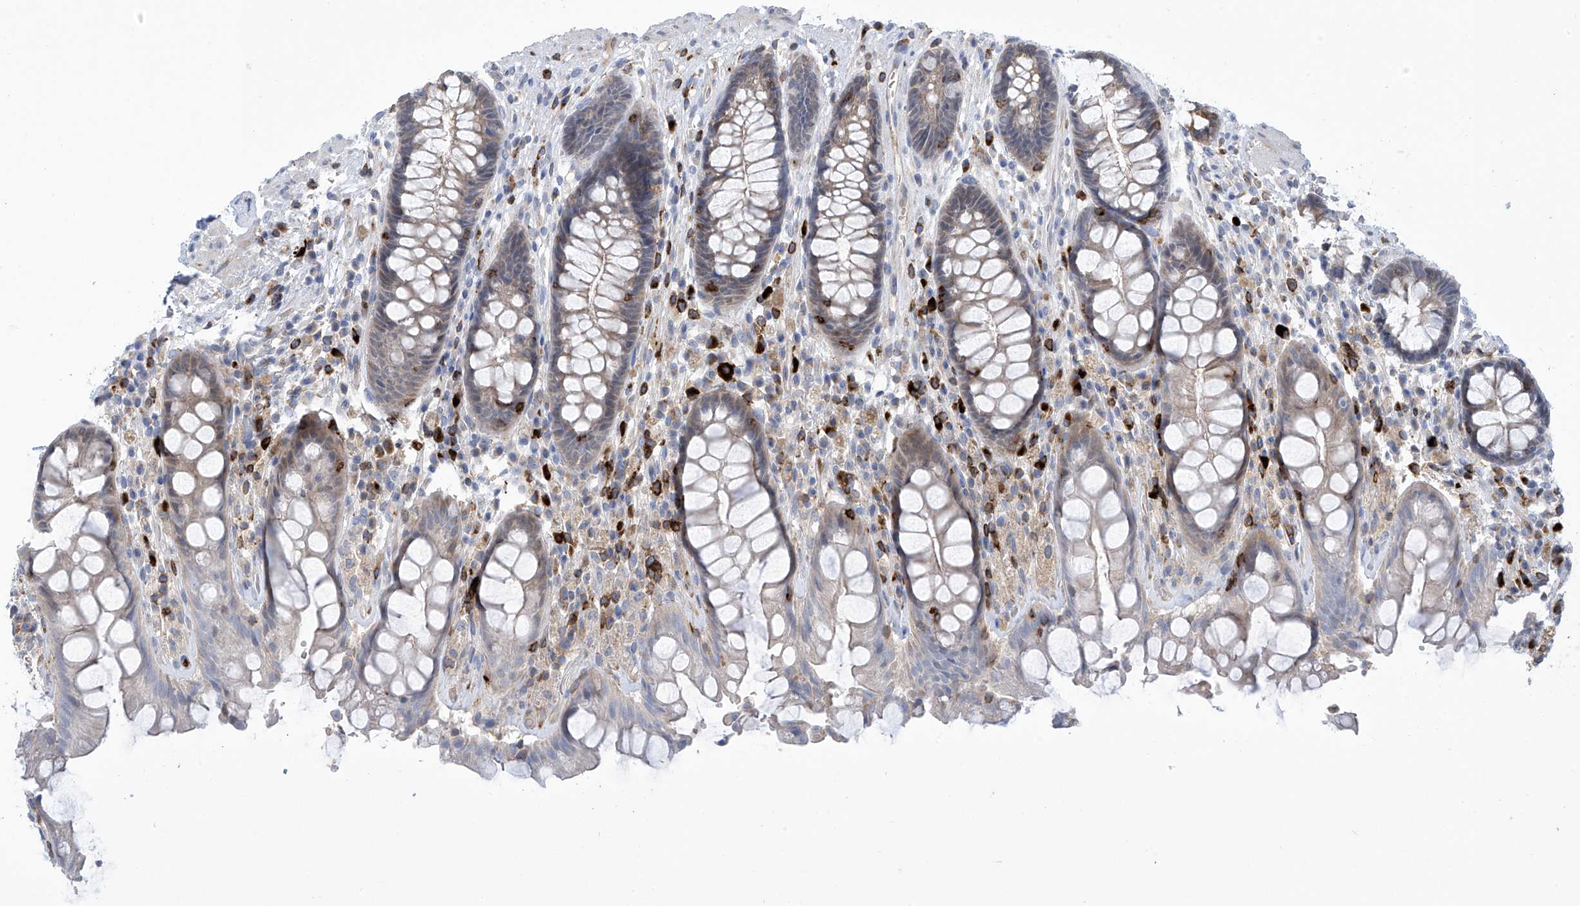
{"staining": {"intensity": "weak", "quantity": "25%-75%", "location": "cytoplasmic/membranous"}, "tissue": "rectum", "cell_type": "Glandular cells", "image_type": "normal", "snomed": [{"axis": "morphology", "description": "Normal tissue, NOS"}, {"axis": "topography", "description": "Rectum"}], "caption": "IHC (DAB (3,3'-diaminobenzidine)) staining of benign human rectum shows weak cytoplasmic/membranous protein staining in about 25%-75% of glandular cells. The staining is performed using DAB brown chromogen to label protein expression. The nuclei are counter-stained blue using hematoxylin.", "gene": "IBA57", "patient": {"sex": "male", "age": 64}}